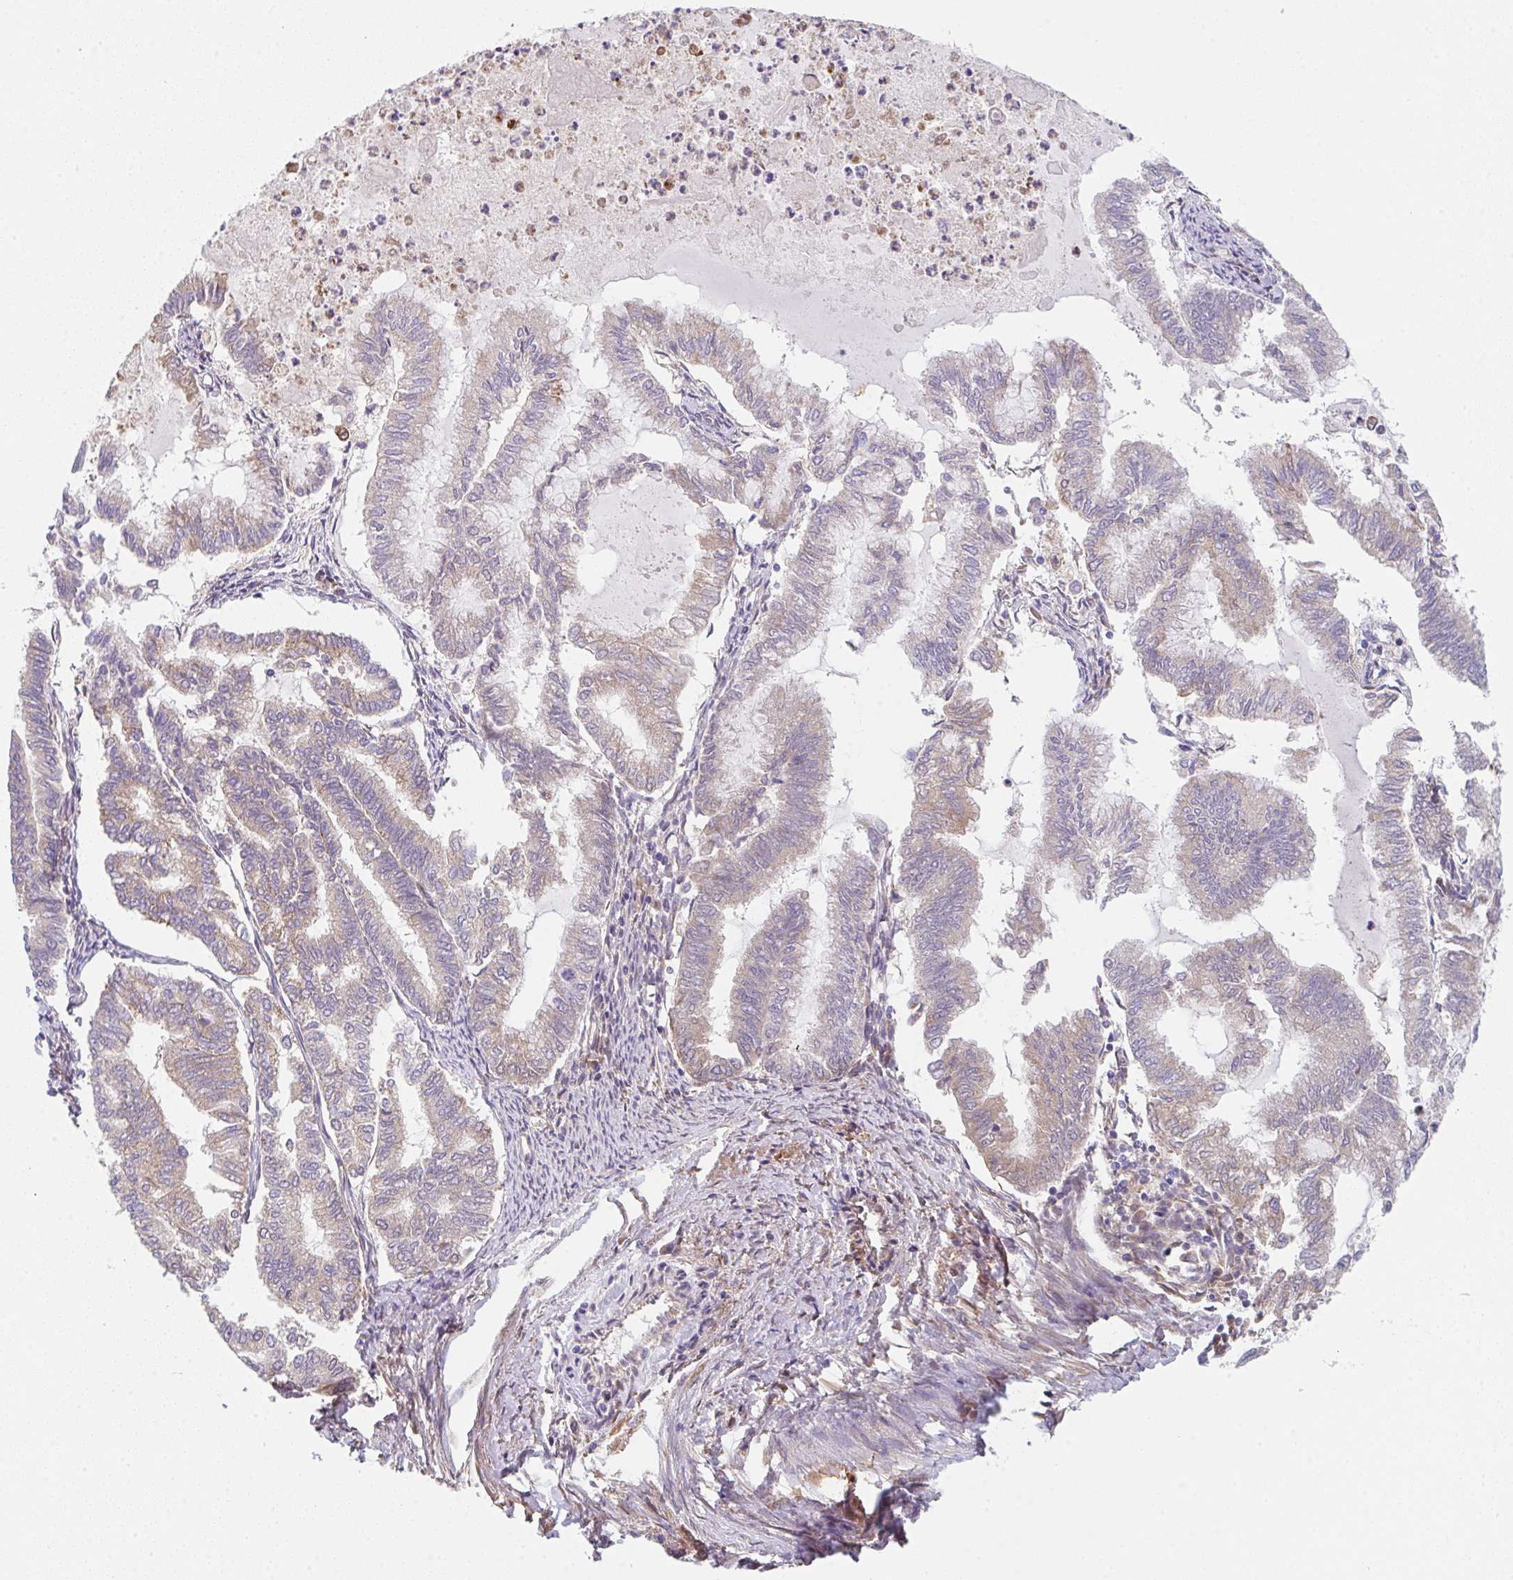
{"staining": {"intensity": "weak", "quantity": "25%-75%", "location": "cytoplasmic/membranous"}, "tissue": "endometrial cancer", "cell_type": "Tumor cells", "image_type": "cancer", "snomed": [{"axis": "morphology", "description": "Adenocarcinoma, NOS"}, {"axis": "topography", "description": "Endometrium"}], "caption": "A brown stain shows weak cytoplasmic/membranous expression of a protein in human endometrial cancer tumor cells. The protein of interest is stained brown, and the nuclei are stained in blue (DAB IHC with brightfield microscopy, high magnification).", "gene": "TSPAN31", "patient": {"sex": "female", "age": 79}}